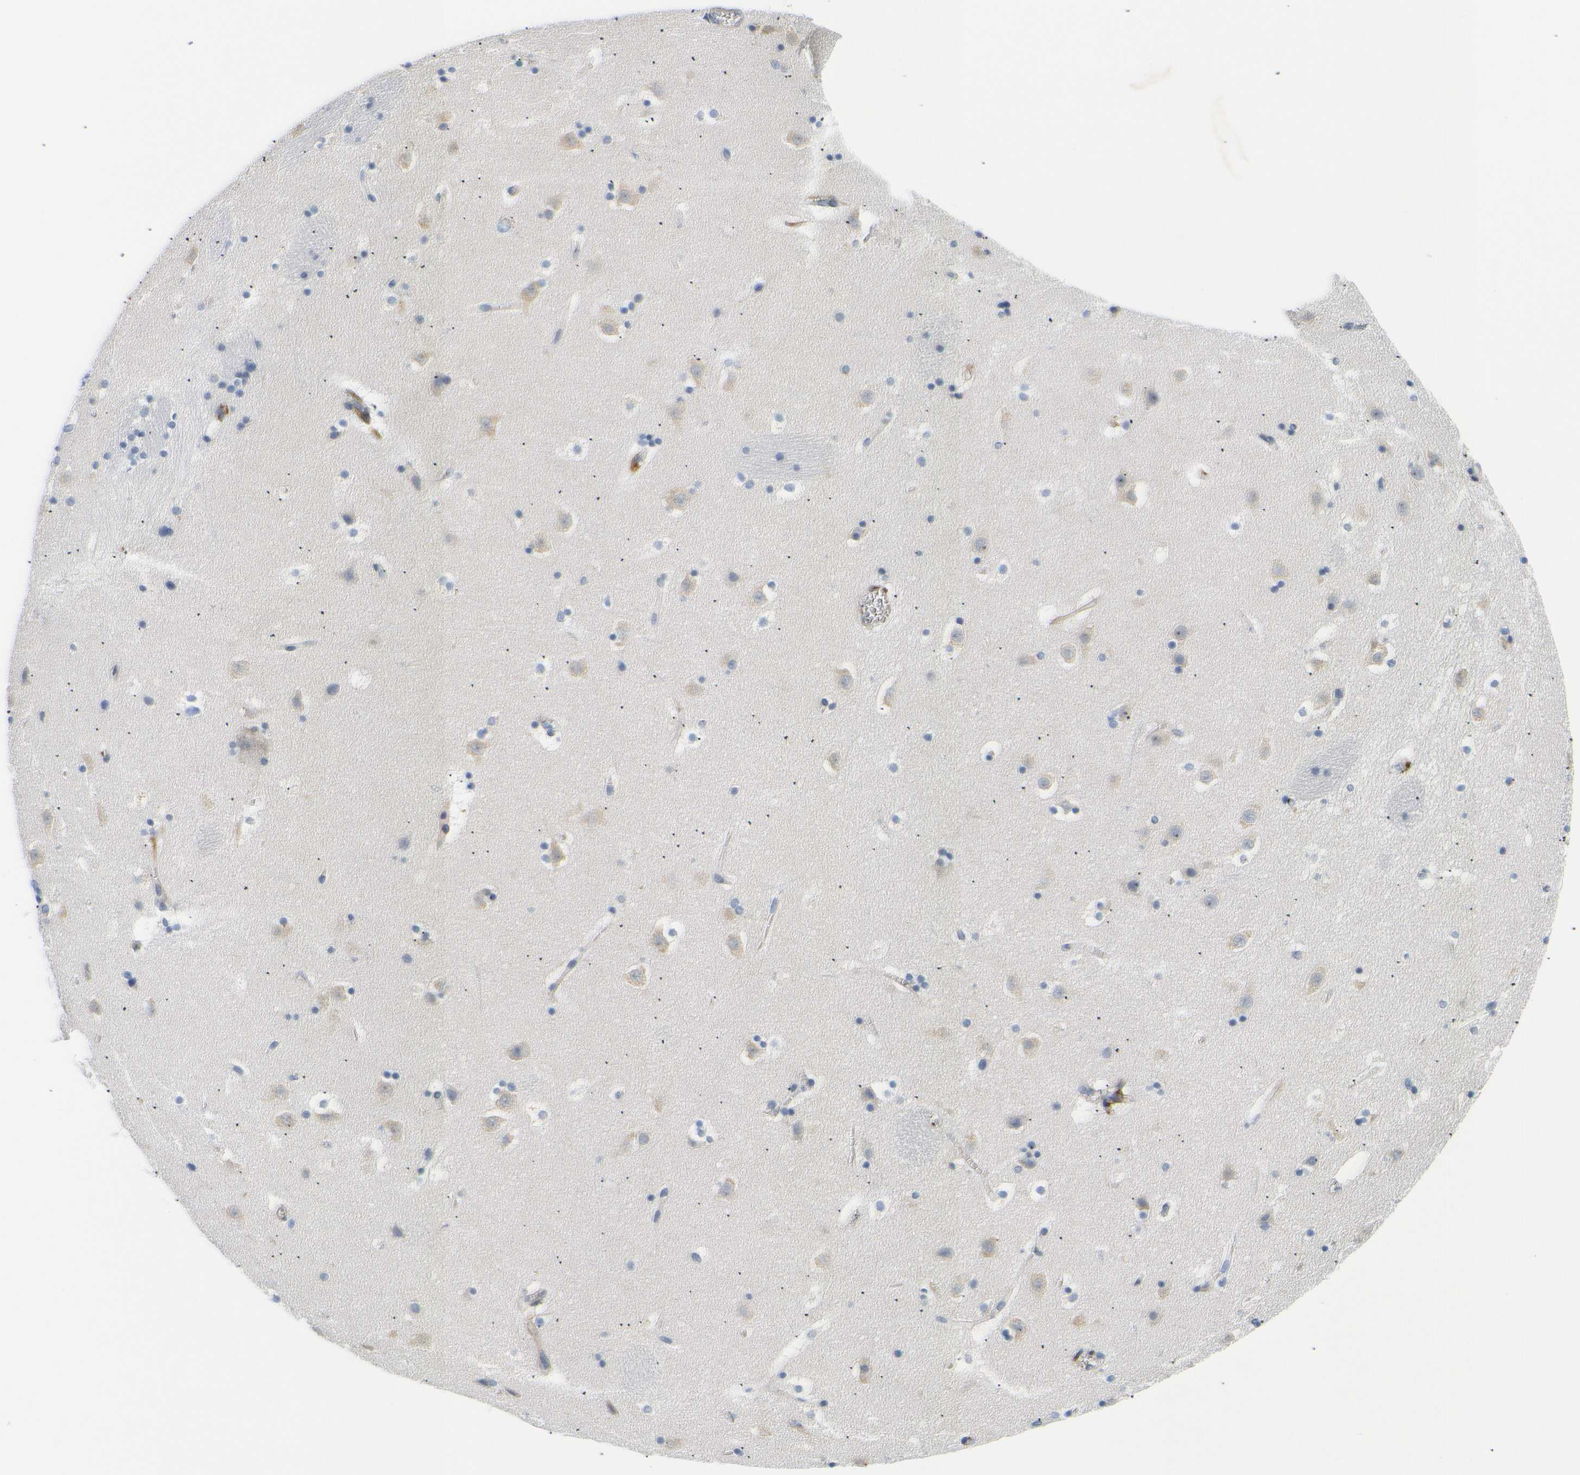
{"staining": {"intensity": "weak", "quantity": "<25%", "location": "cytoplasmic/membranous"}, "tissue": "caudate", "cell_type": "Glial cells", "image_type": "normal", "snomed": [{"axis": "morphology", "description": "Normal tissue, NOS"}, {"axis": "topography", "description": "Lateral ventricle wall"}], "caption": "Image shows no significant protein staining in glial cells of benign caudate. (DAB (3,3'-diaminobenzidine) immunohistochemistry with hematoxylin counter stain).", "gene": "HLA", "patient": {"sex": "male", "age": 45}}